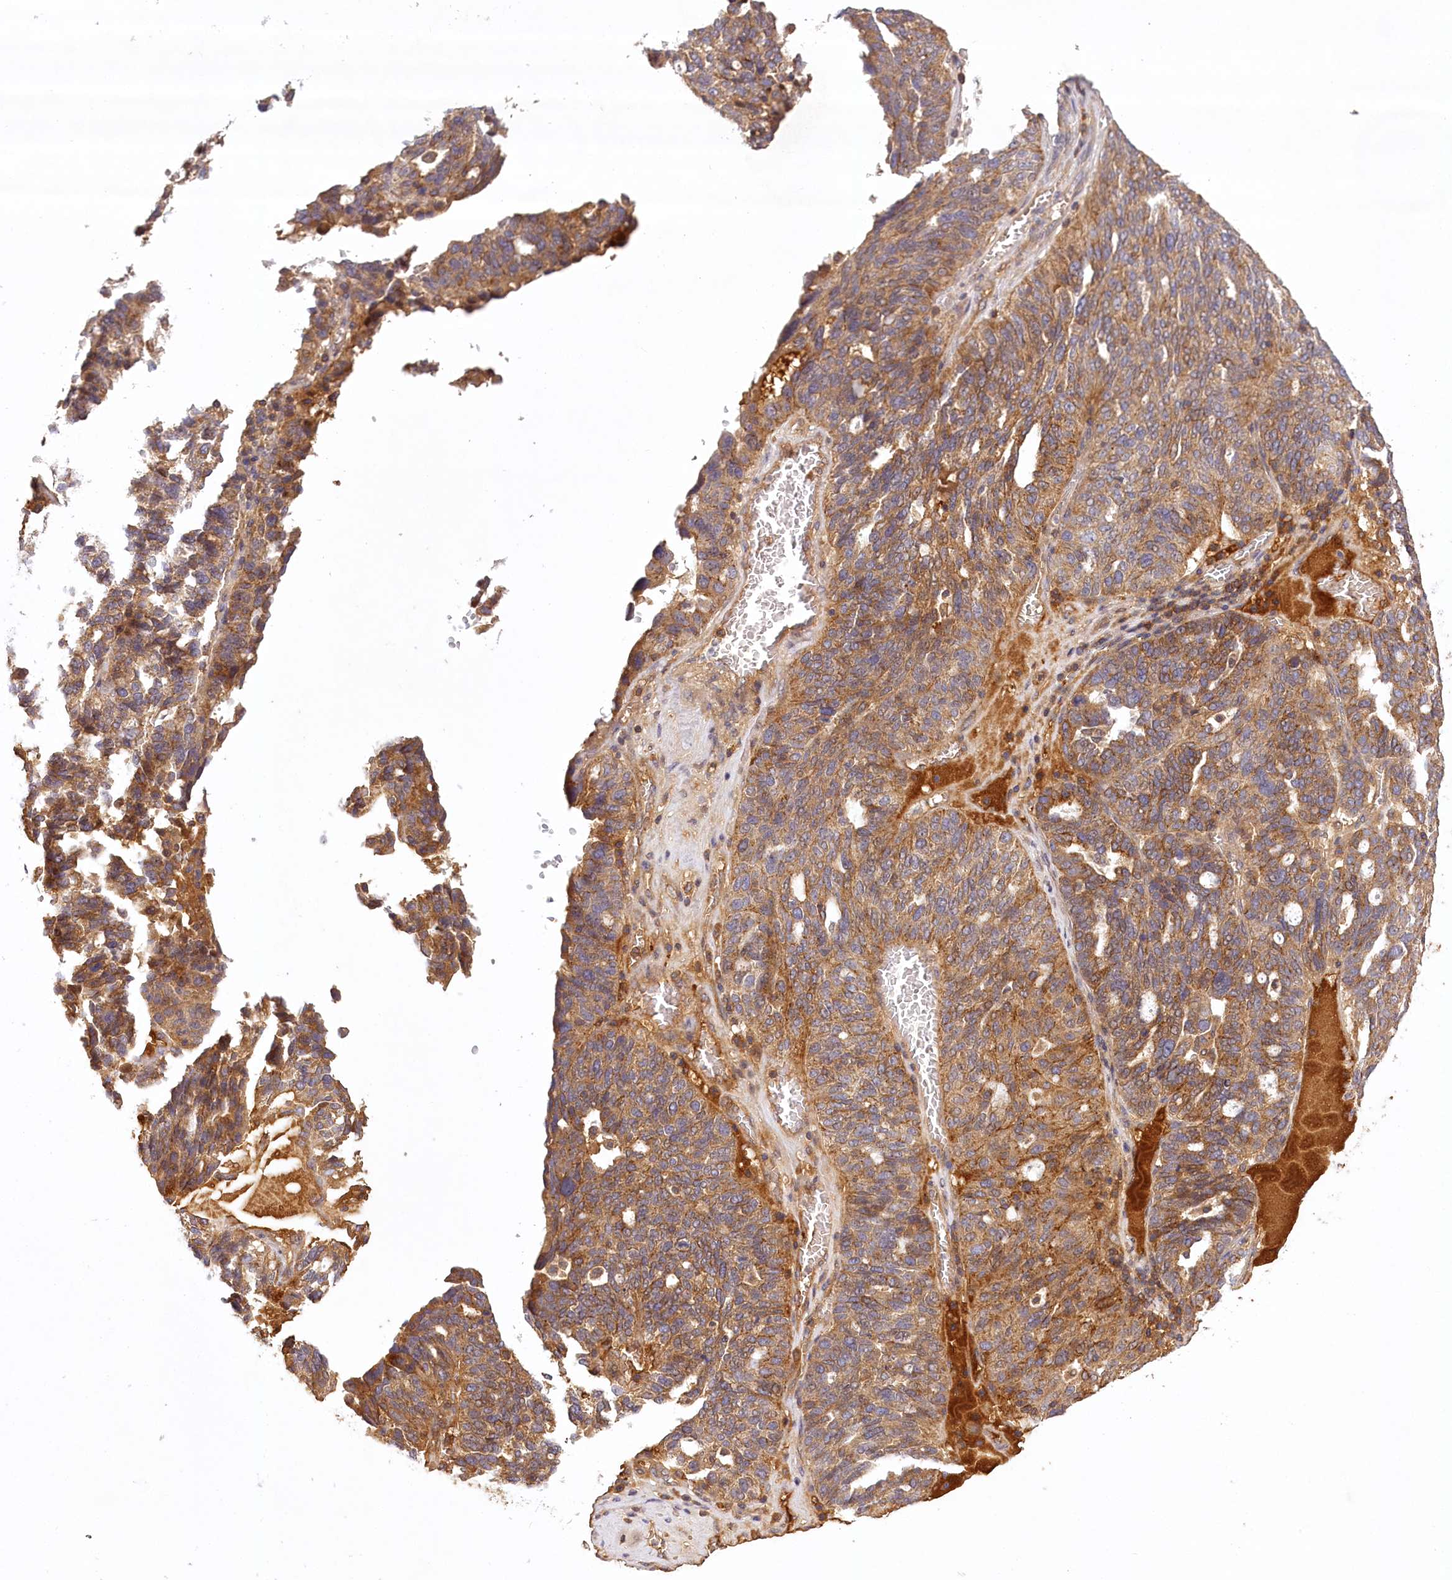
{"staining": {"intensity": "moderate", "quantity": ">75%", "location": "cytoplasmic/membranous"}, "tissue": "ovarian cancer", "cell_type": "Tumor cells", "image_type": "cancer", "snomed": [{"axis": "morphology", "description": "Cystadenocarcinoma, serous, NOS"}, {"axis": "topography", "description": "Ovary"}], "caption": "IHC of serous cystadenocarcinoma (ovarian) reveals medium levels of moderate cytoplasmic/membranous staining in approximately >75% of tumor cells.", "gene": "LSS", "patient": {"sex": "female", "age": 59}}